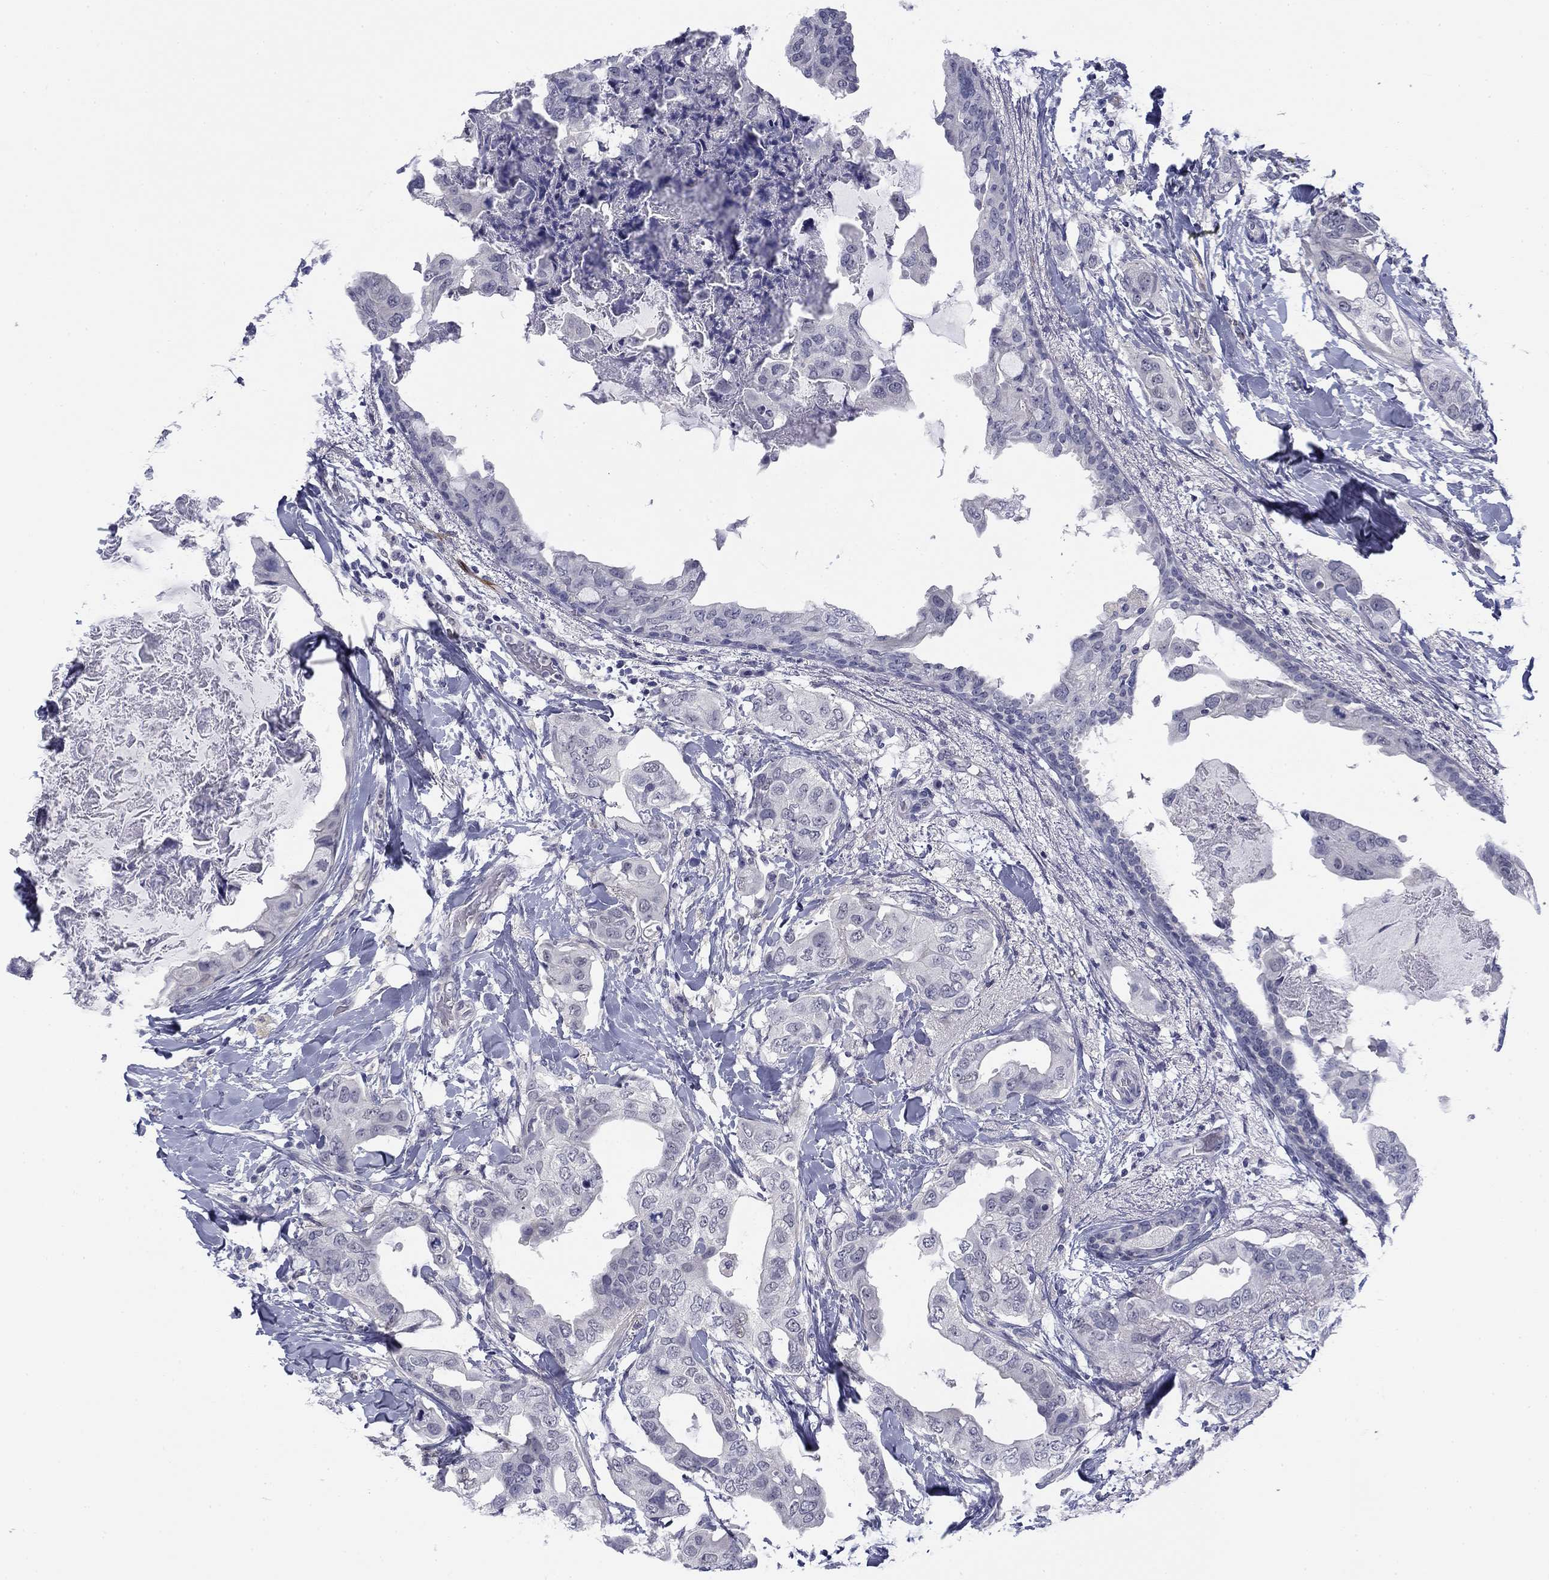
{"staining": {"intensity": "negative", "quantity": "none", "location": "none"}, "tissue": "breast cancer", "cell_type": "Tumor cells", "image_type": "cancer", "snomed": [{"axis": "morphology", "description": "Normal tissue, NOS"}, {"axis": "morphology", "description": "Duct carcinoma"}, {"axis": "topography", "description": "Breast"}], "caption": "This photomicrograph is of breast invasive ductal carcinoma stained with immunohistochemistry (IHC) to label a protein in brown with the nuclei are counter-stained blue. There is no positivity in tumor cells.", "gene": "TIGD4", "patient": {"sex": "female", "age": 40}}